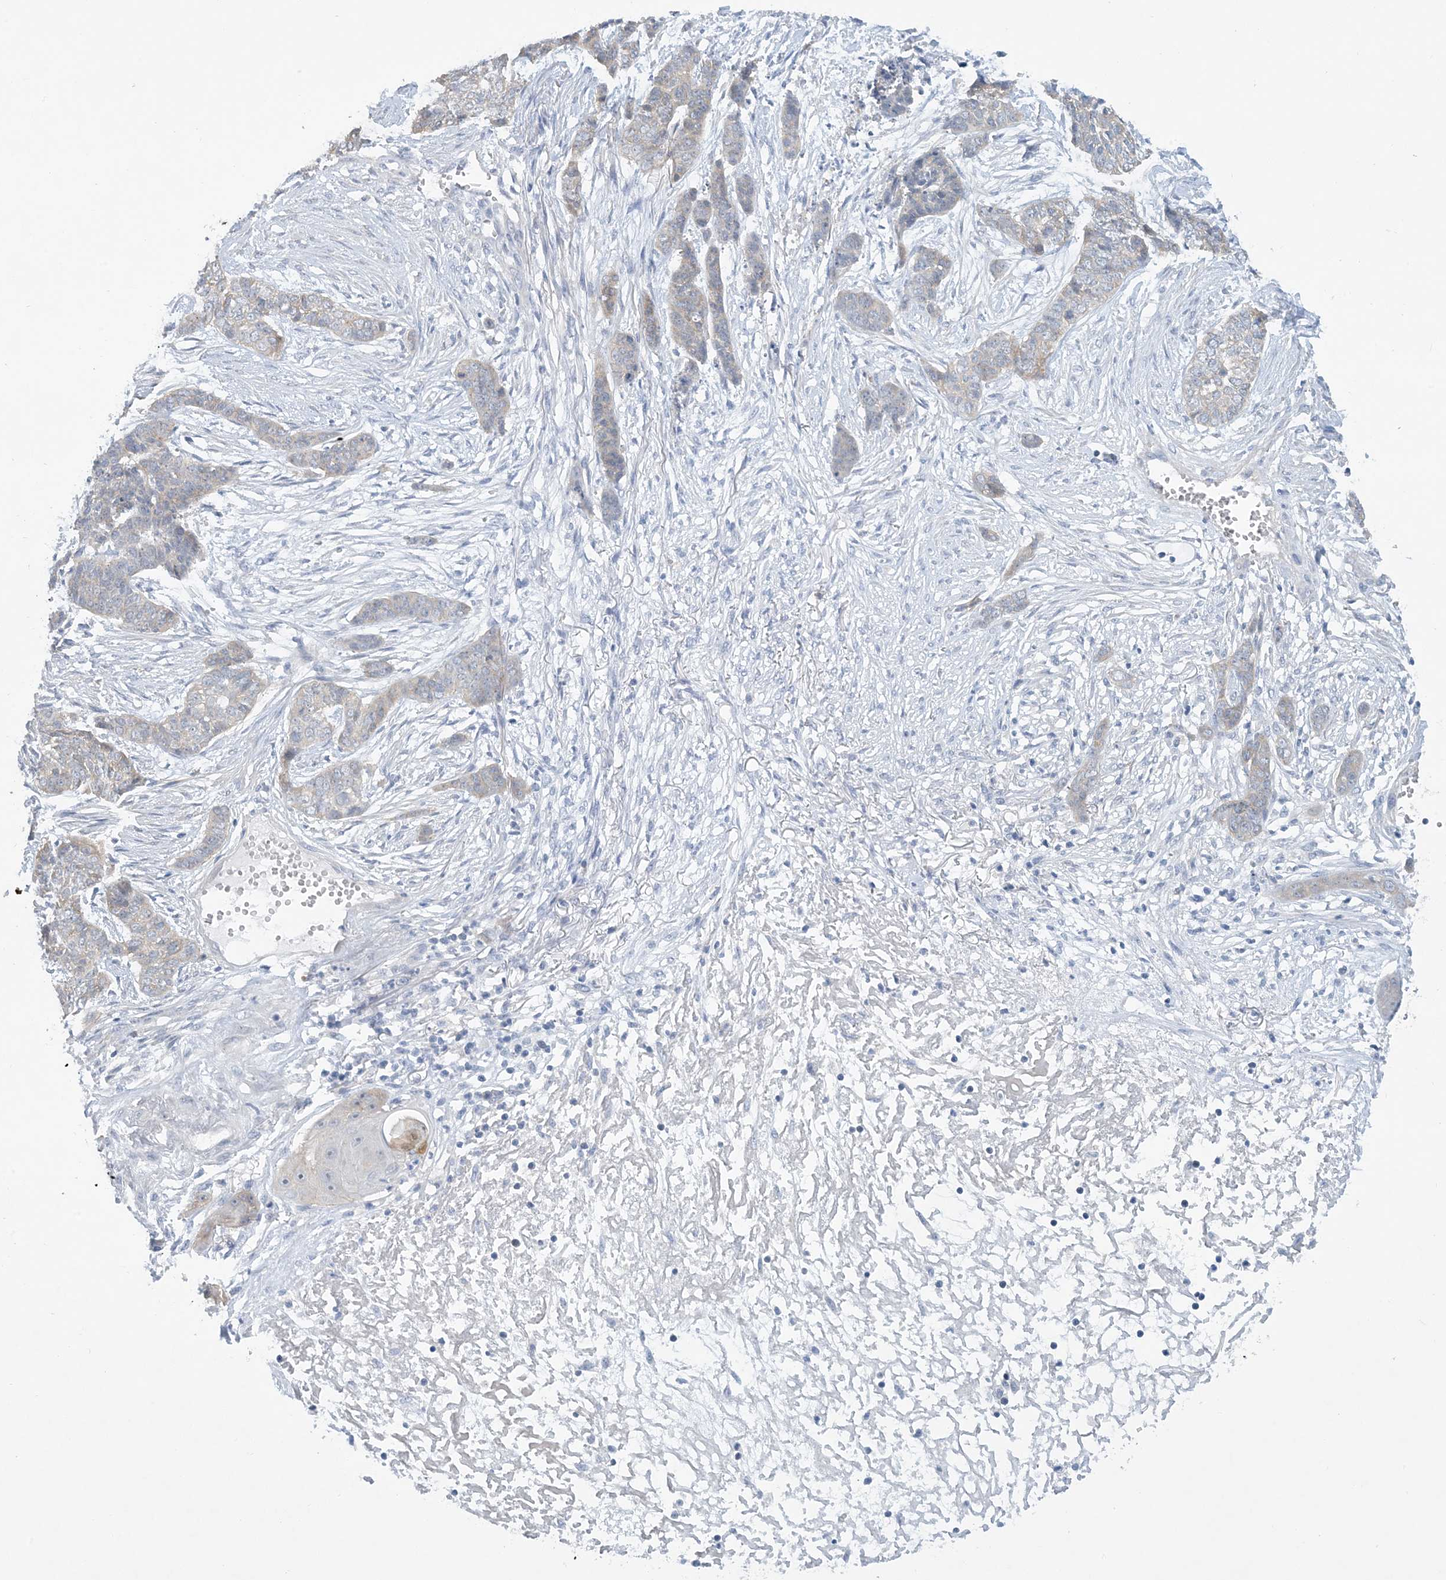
{"staining": {"intensity": "negative", "quantity": "none", "location": "none"}, "tissue": "skin cancer", "cell_type": "Tumor cells", "image_type": "cancer", "snomed": [{"axis": "morphology", "description": "Basal cell carcinoma"}, {"axis": "topography", "description": "Skin"}], "caption": "IHC image of neoplastic tissue: skin cancer (basal cell carcinoma) stained with DAB (3,3'-diaminobenzidine) demonstrates no significant protein staining in tumor cells.", "gene": "MRPS18A", "patient": {"sex": "female", "age": 64}}